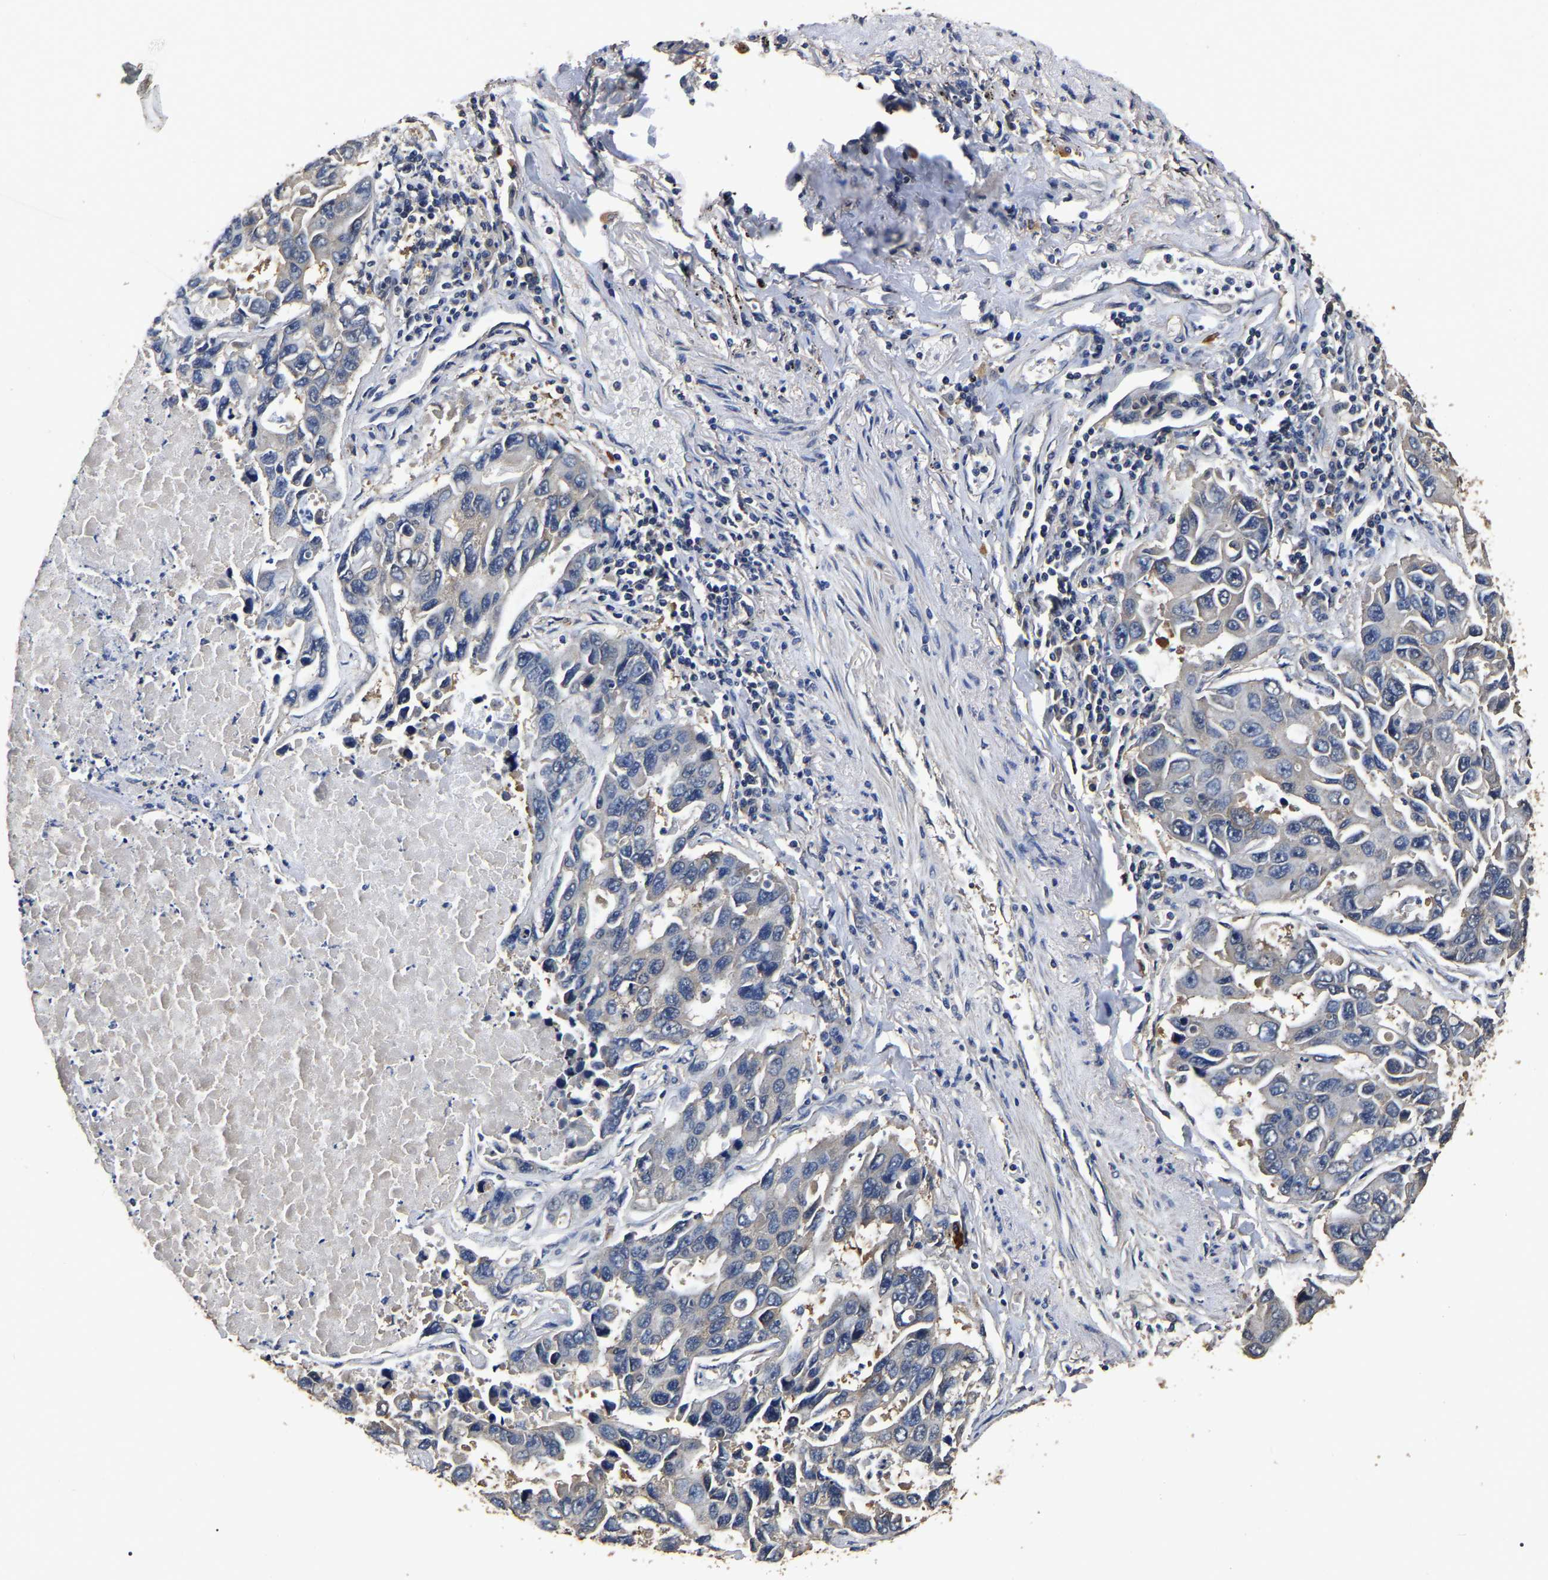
{"staining": {"intensity": "moderate", "quantity": "<25%", "location": "cytoplasmic/membranous"}, "tissue": "lung cancer", "cell_type": "Tumor cells", "image_type": "cancer", "snomed": [{"axis": "morphology", "description": "Adenocarcinoma, NOS"}, {"axis": "topography", "description": "Lung"}], "caption": "This micrograph demonstrates immunohistochemistry staining of human lung cancer (adenocarcinoma), with low moderate cytoplasmic/membranous positivity in about <25% of tumor cells.", "gene": "STK32C", "patient": {"sex": "male", "age": 64}}